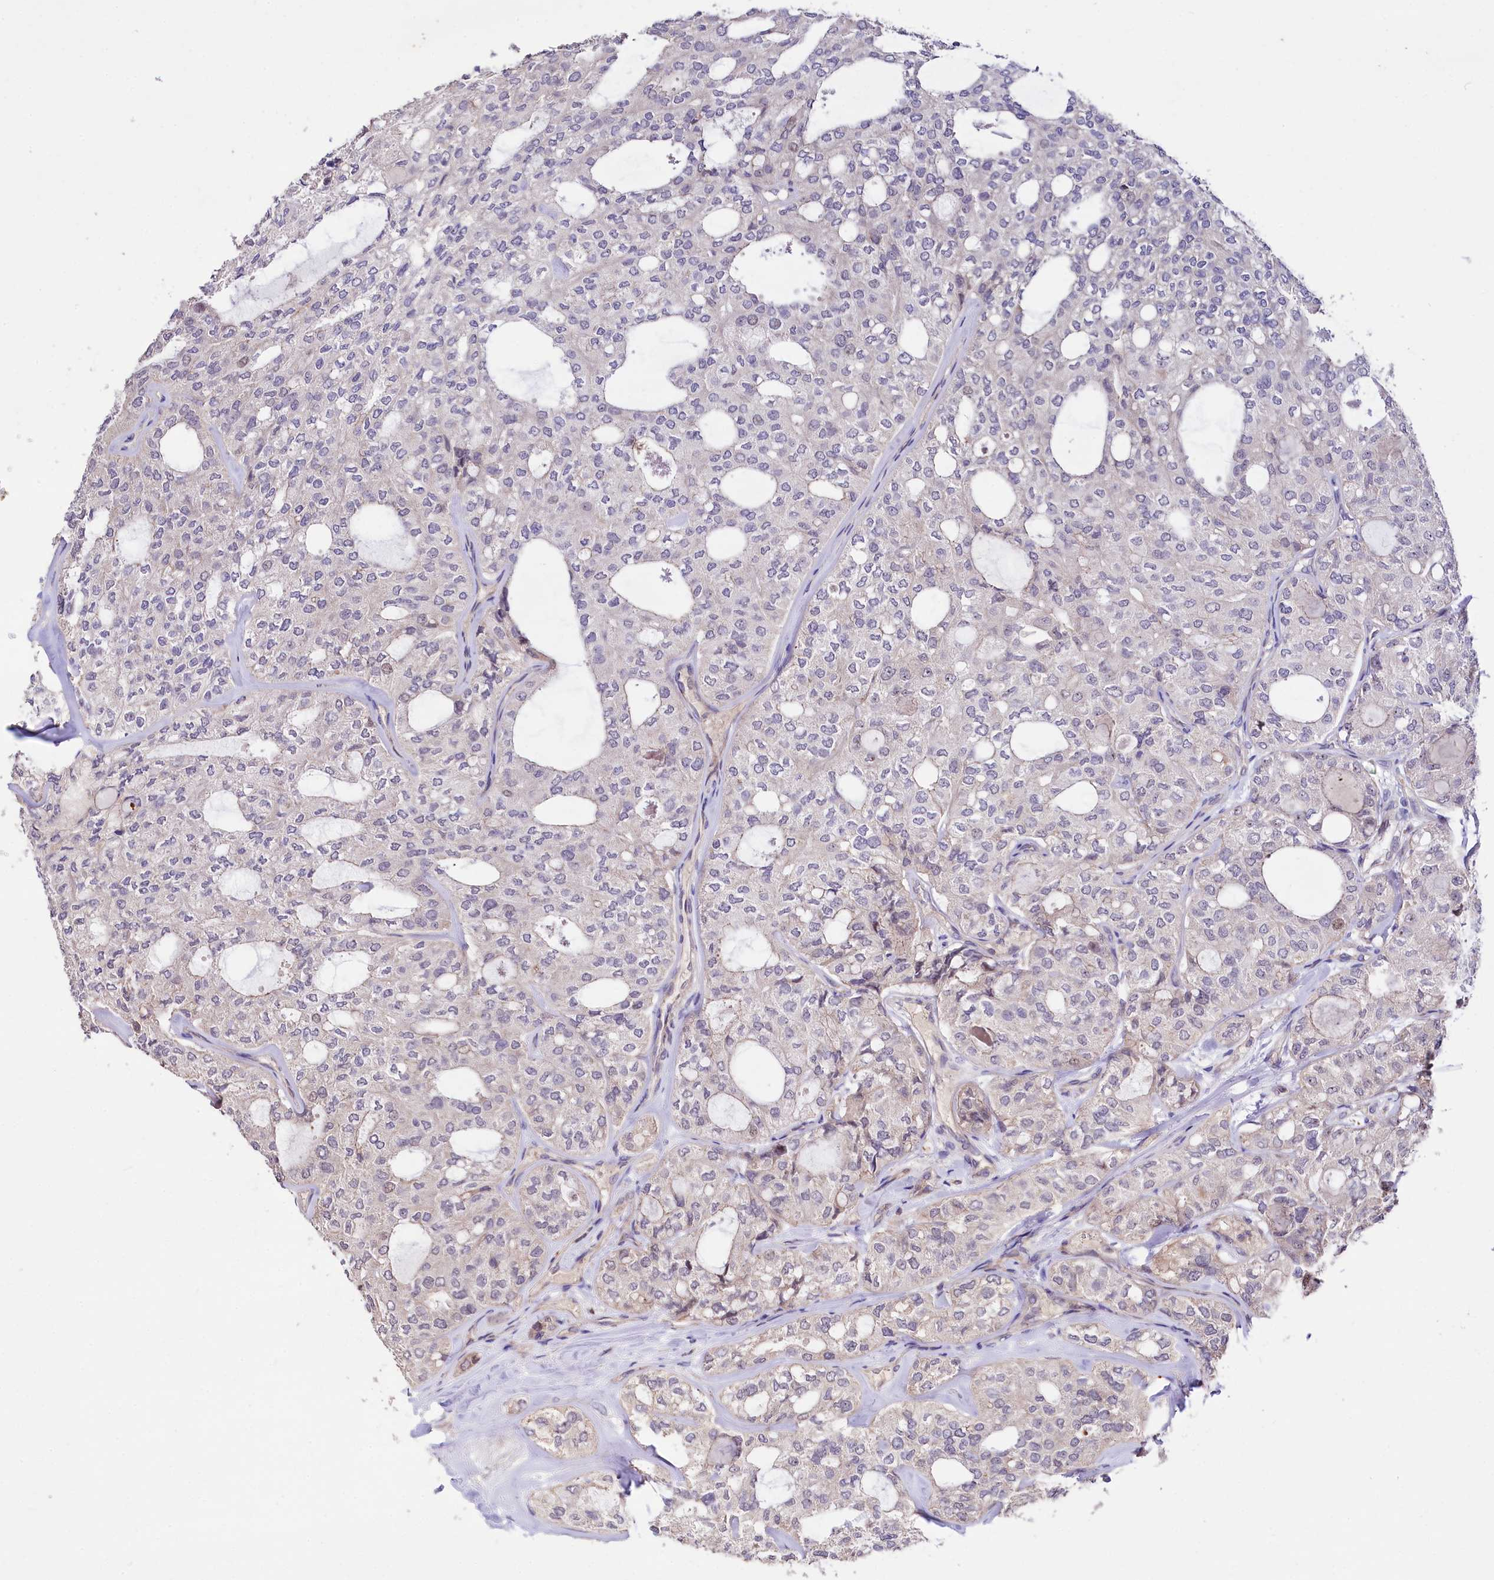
{"staining": {"intensity": "negative", "quantity": "none", "location": "none"}, "tissue": "thyroid cancer", "cell_type": "Tumor cells", "image_type": "cancer", "snomed": [{"axis": "morphology", "description": "Follicular adenoma carcinoma, NOS"}, {"axis": "topography", "description": "Thyroid gland"}], "caption": "Immunohistochemistry (IHC) photomicrograph of human thyroid cancer stained for a protein (brown), which shows no expression in tumor cells. Brightfield microscopy of immunohistochemistry (IHC) stained with DAB (3,3'-diaminobenzidine) (brown) and hematoxylin (blue), captured at high magnification.", "gene": "RPUSD3", "patient": {"sex": "male", "age": 75}}